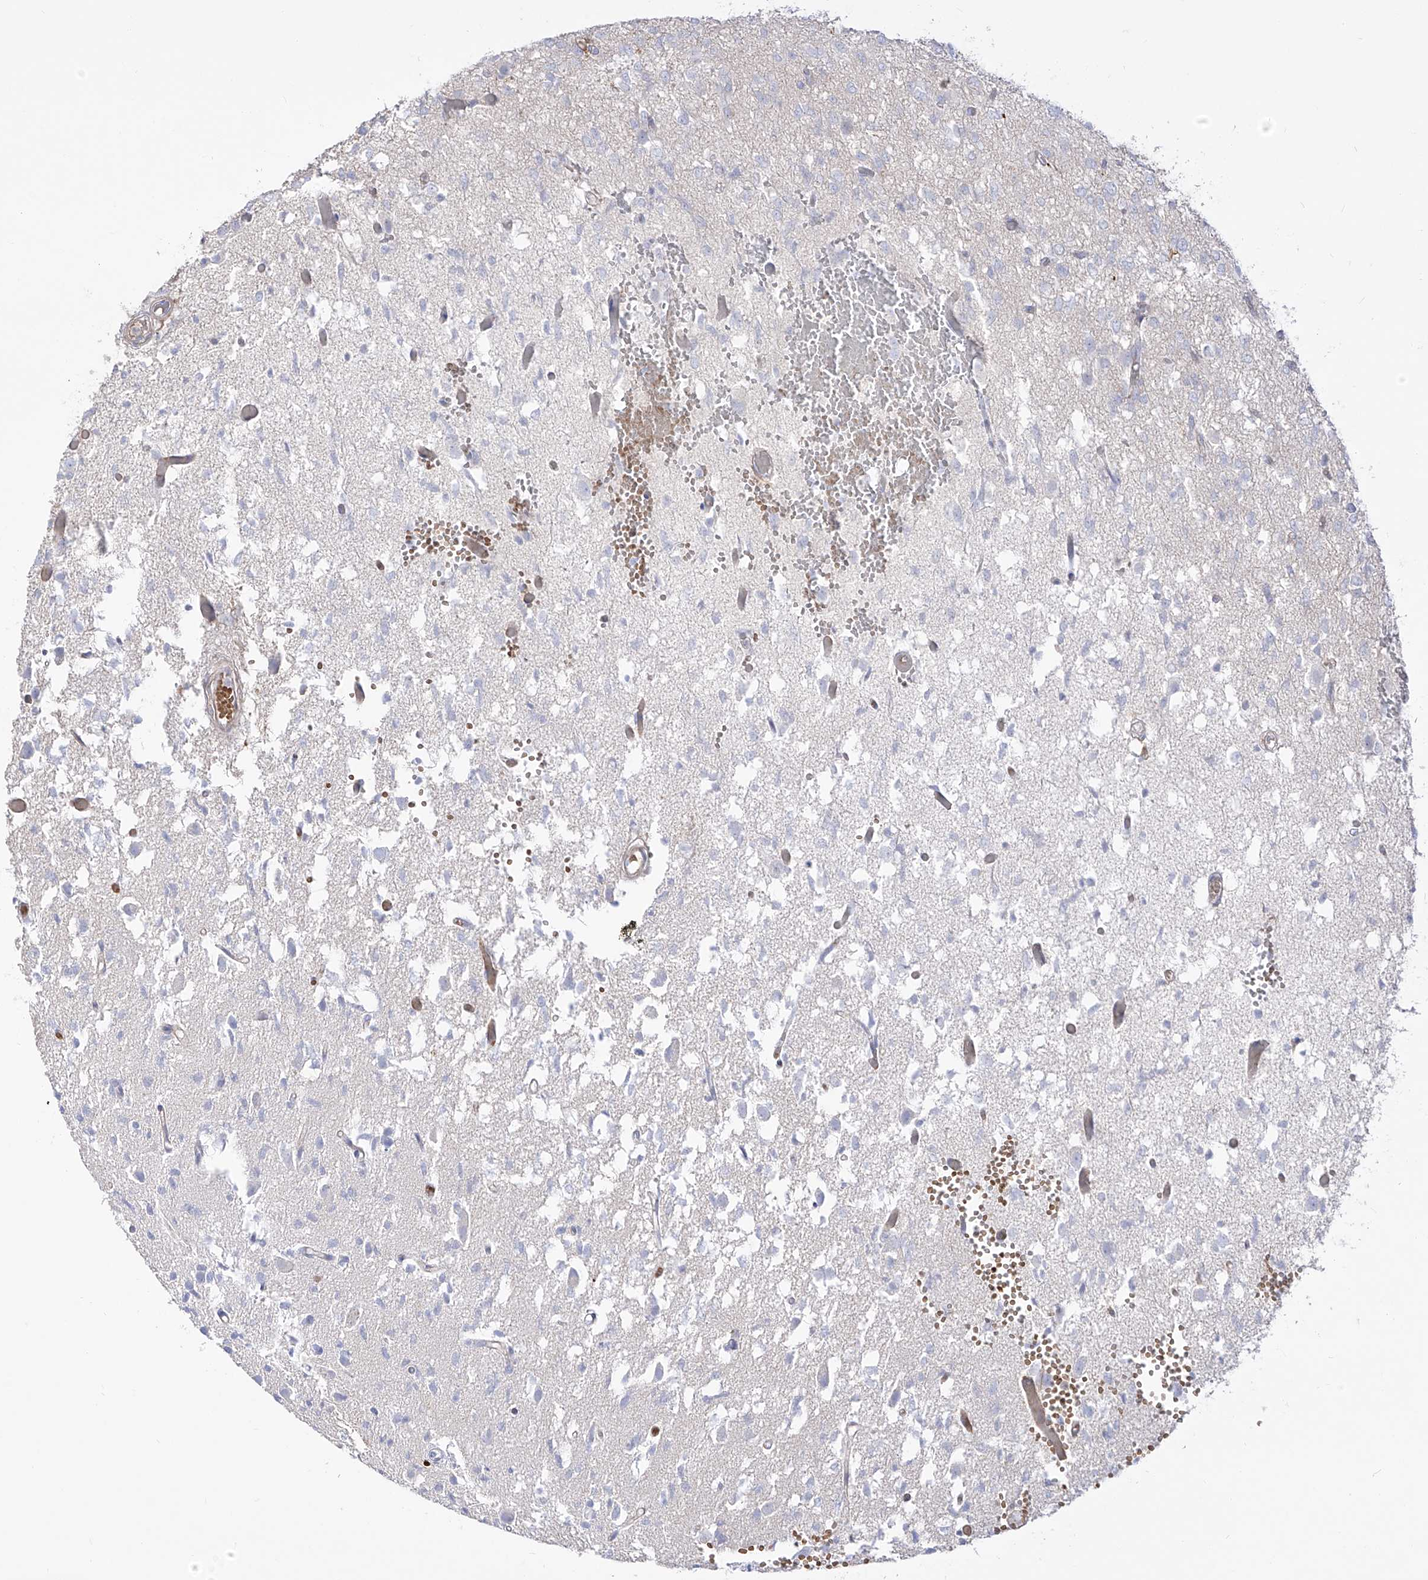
{"staining": {"intensity": "negative", "quantity": "none", "location": "none"}, "tissue": "glioma", "cell_type": "Tumor cells", "image_type": "cancer", "snomed": [{"axis": "morphology", "description": "Glioma, malignant, High grade"}, {"axis": "topography", "description": "Brain"}], "caption": "This is a histopathology image of IHC staining of malignant glioma (high-grade), which shows no expression in tumor cells.", "gene": "ZGRF1", "patient": {"sex": "female", "age": 59}}